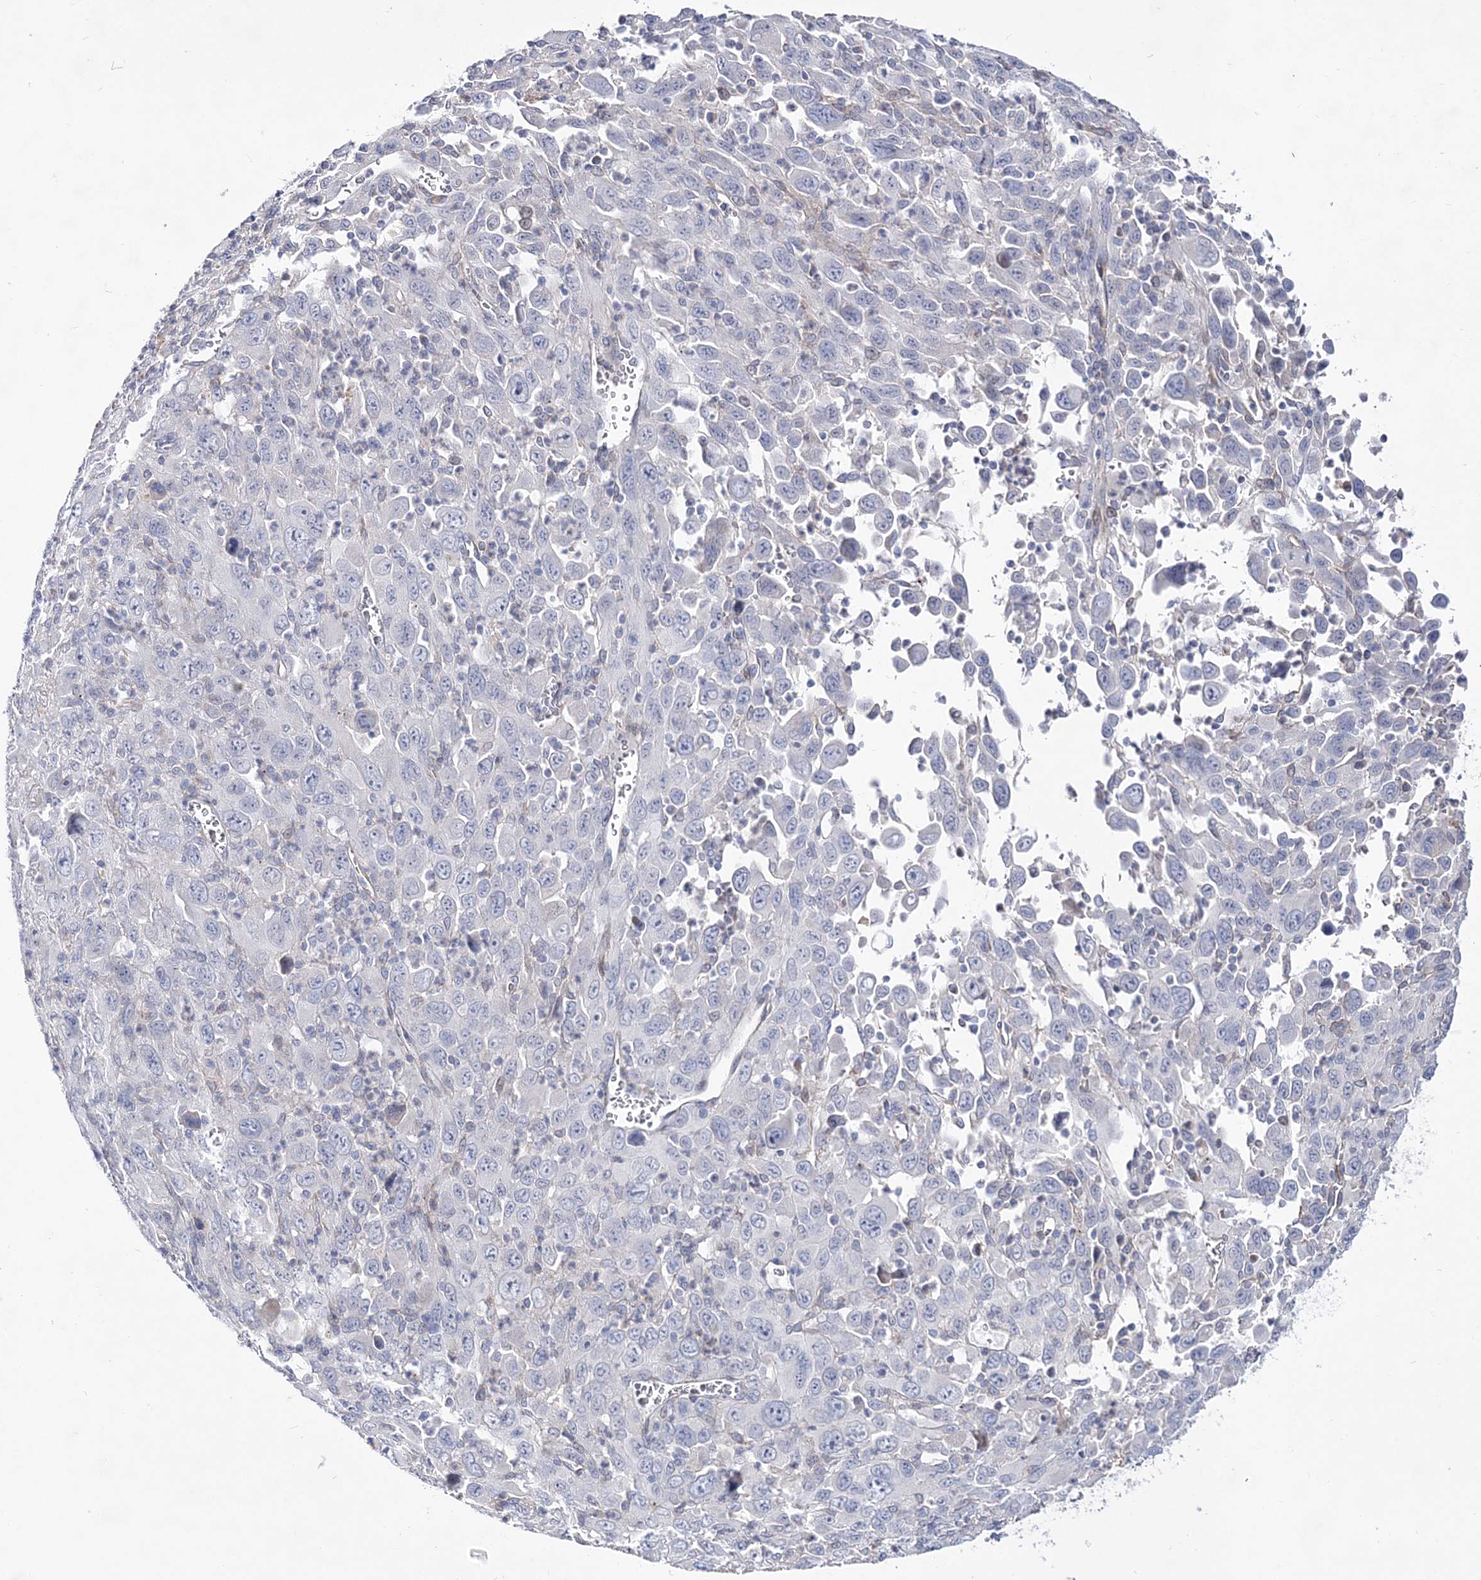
{"staining": {"intensity": "negative", "quantity": "none", "location": "none"}, "tissue": "melanoma", "cell_type": "Tumor cells", "image_type": "cancer", "snomed": [{"axis": "morphology", "description": "Malignant melanoma, Metastatic site"}, {"axis": "topography", "description": "Skin"}], "caption": "Human malignant melanoma (metastatic site) stained for a protein using immunohistochemistry demonstrates no positivity in tumor cells.", "gene": "ANO1", "patient": {"sex": "female", "age": 56}}